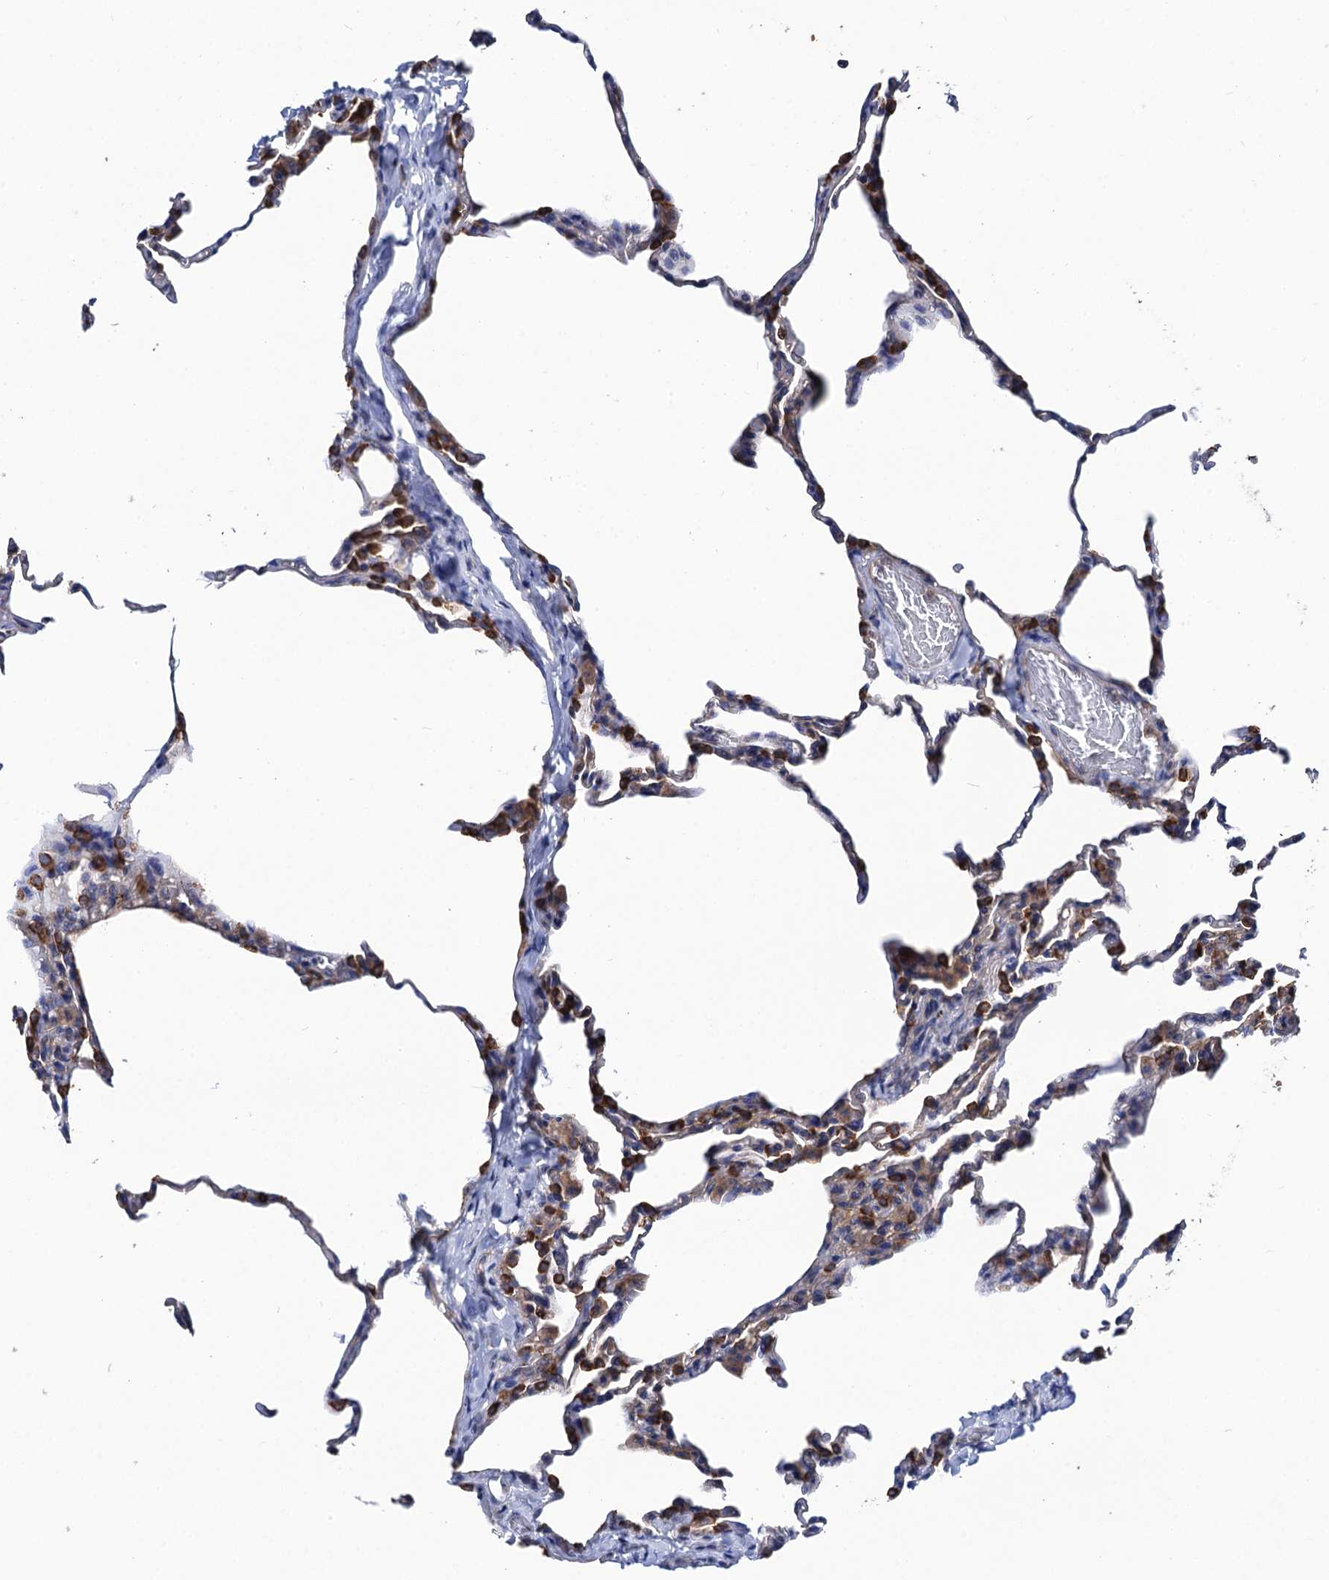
{"staining": {"intensity": "strong", "quantity": "25%-75%", "location": "cytoplasmic/membranous"}, "tissue": "lung", "cell_type": "Alveolar cells", "image_type": "normal", "snomed": [{"axis": "morphology", "description": "Normal tissue, NOS"}, {"axis": "topography", "description": "Lung"}], "caption": "DAB immunohistochemical staining of normal lung exhibits strong cytoplasmic/membranous protein positivity in about 25%-75% of alveolar cells.", "gene": "DYDC1", "patient": {"sex": "male", "age": 20}}